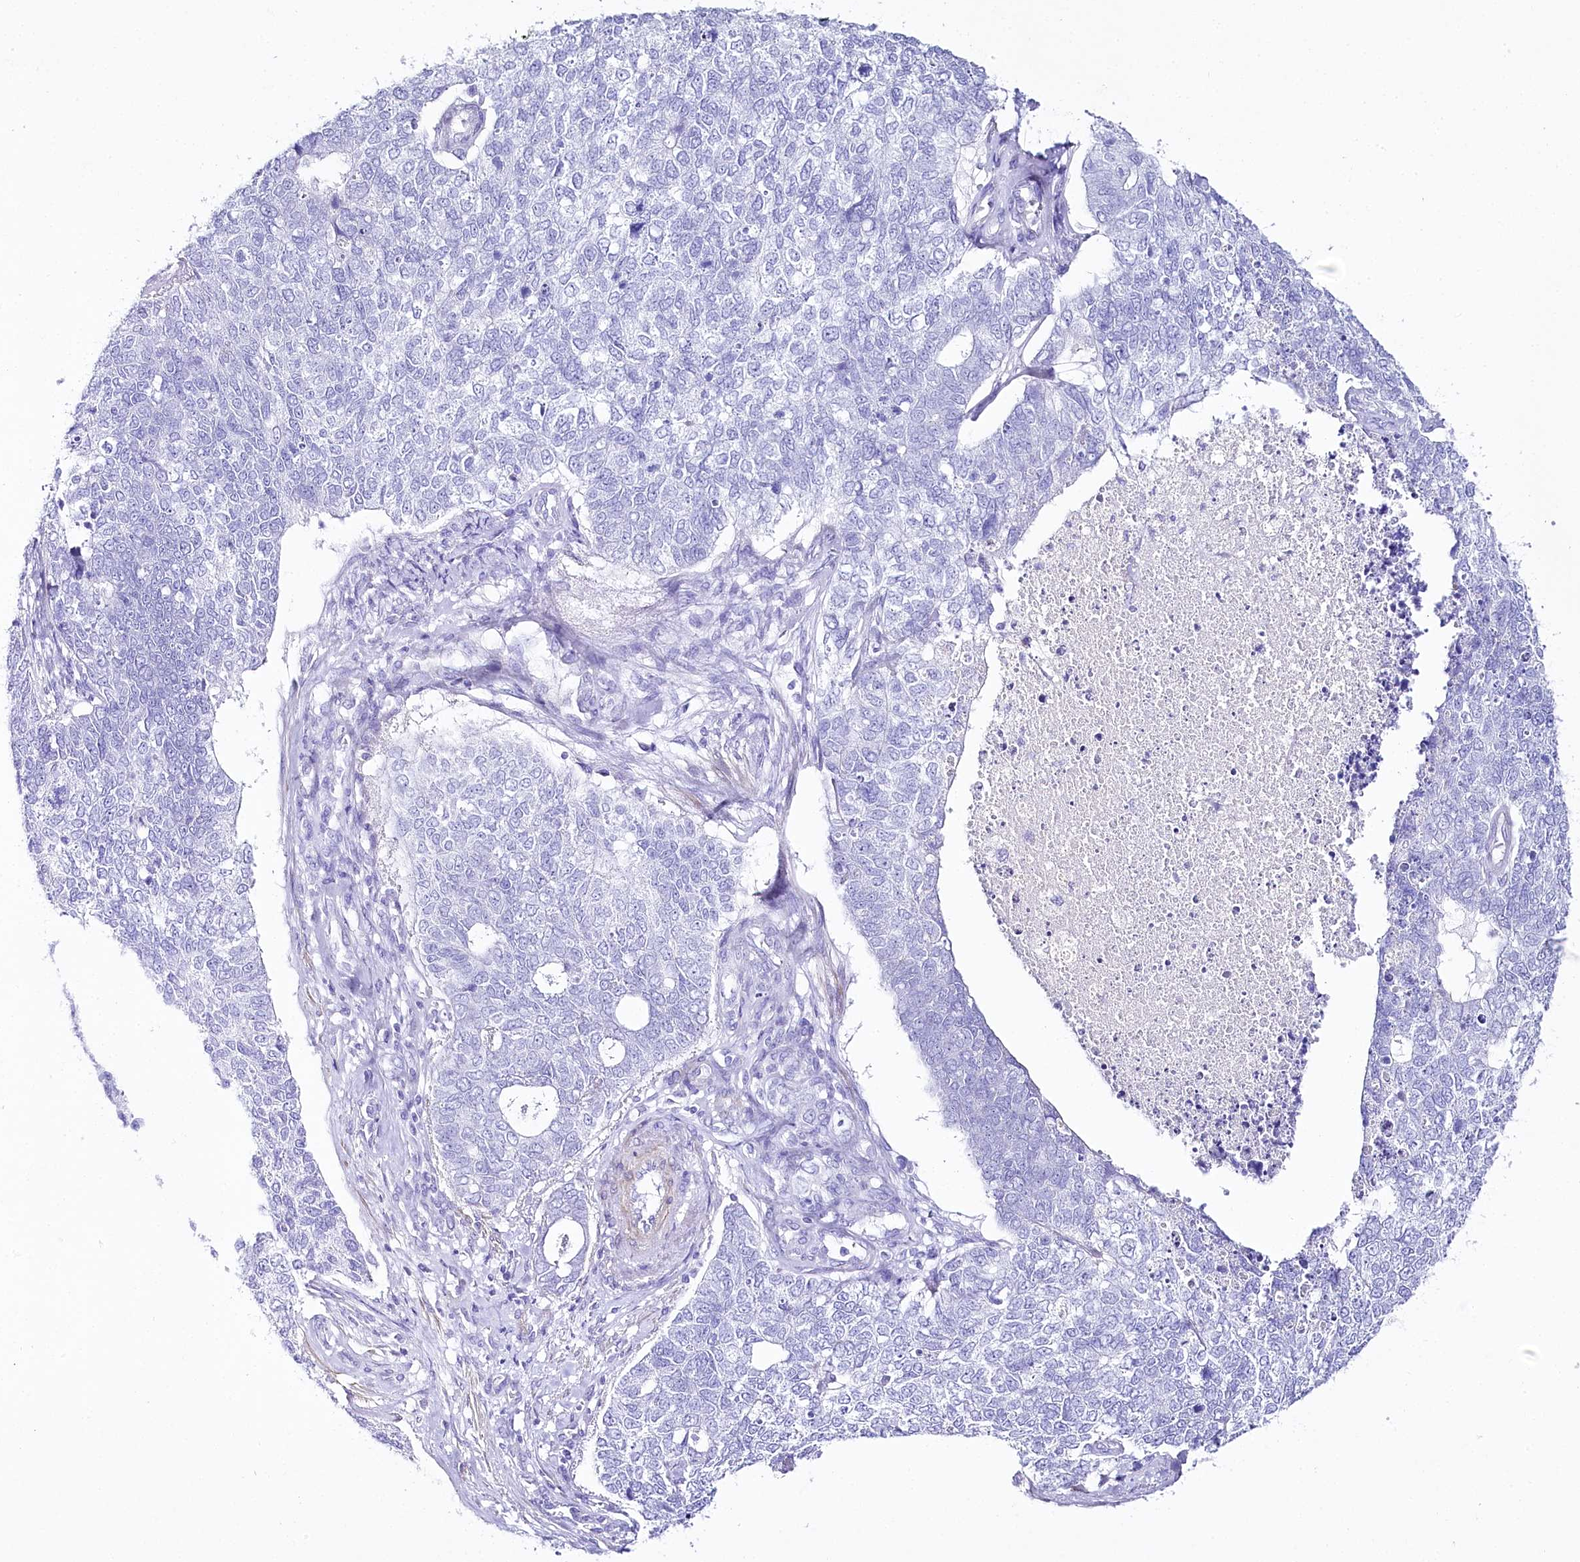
{"staining": {"intensity": "negative", "quantity": "none", "location": "none"}, "tissue": "cervical cancer", "cell_type": "Tumor cells", "image_type": "cancer", "snomed": [{"axis": "morphology", "description": "Squamous cell carcinoma, NOS"}, {"axis": "topography", "description": "Cervix"}], "caption": "Cervical cancer was stained to show a protein in brown. There is no significant staining in tumor cells.", "gene": "CSN3", "patient": {"sex": "female", "age": 63}}